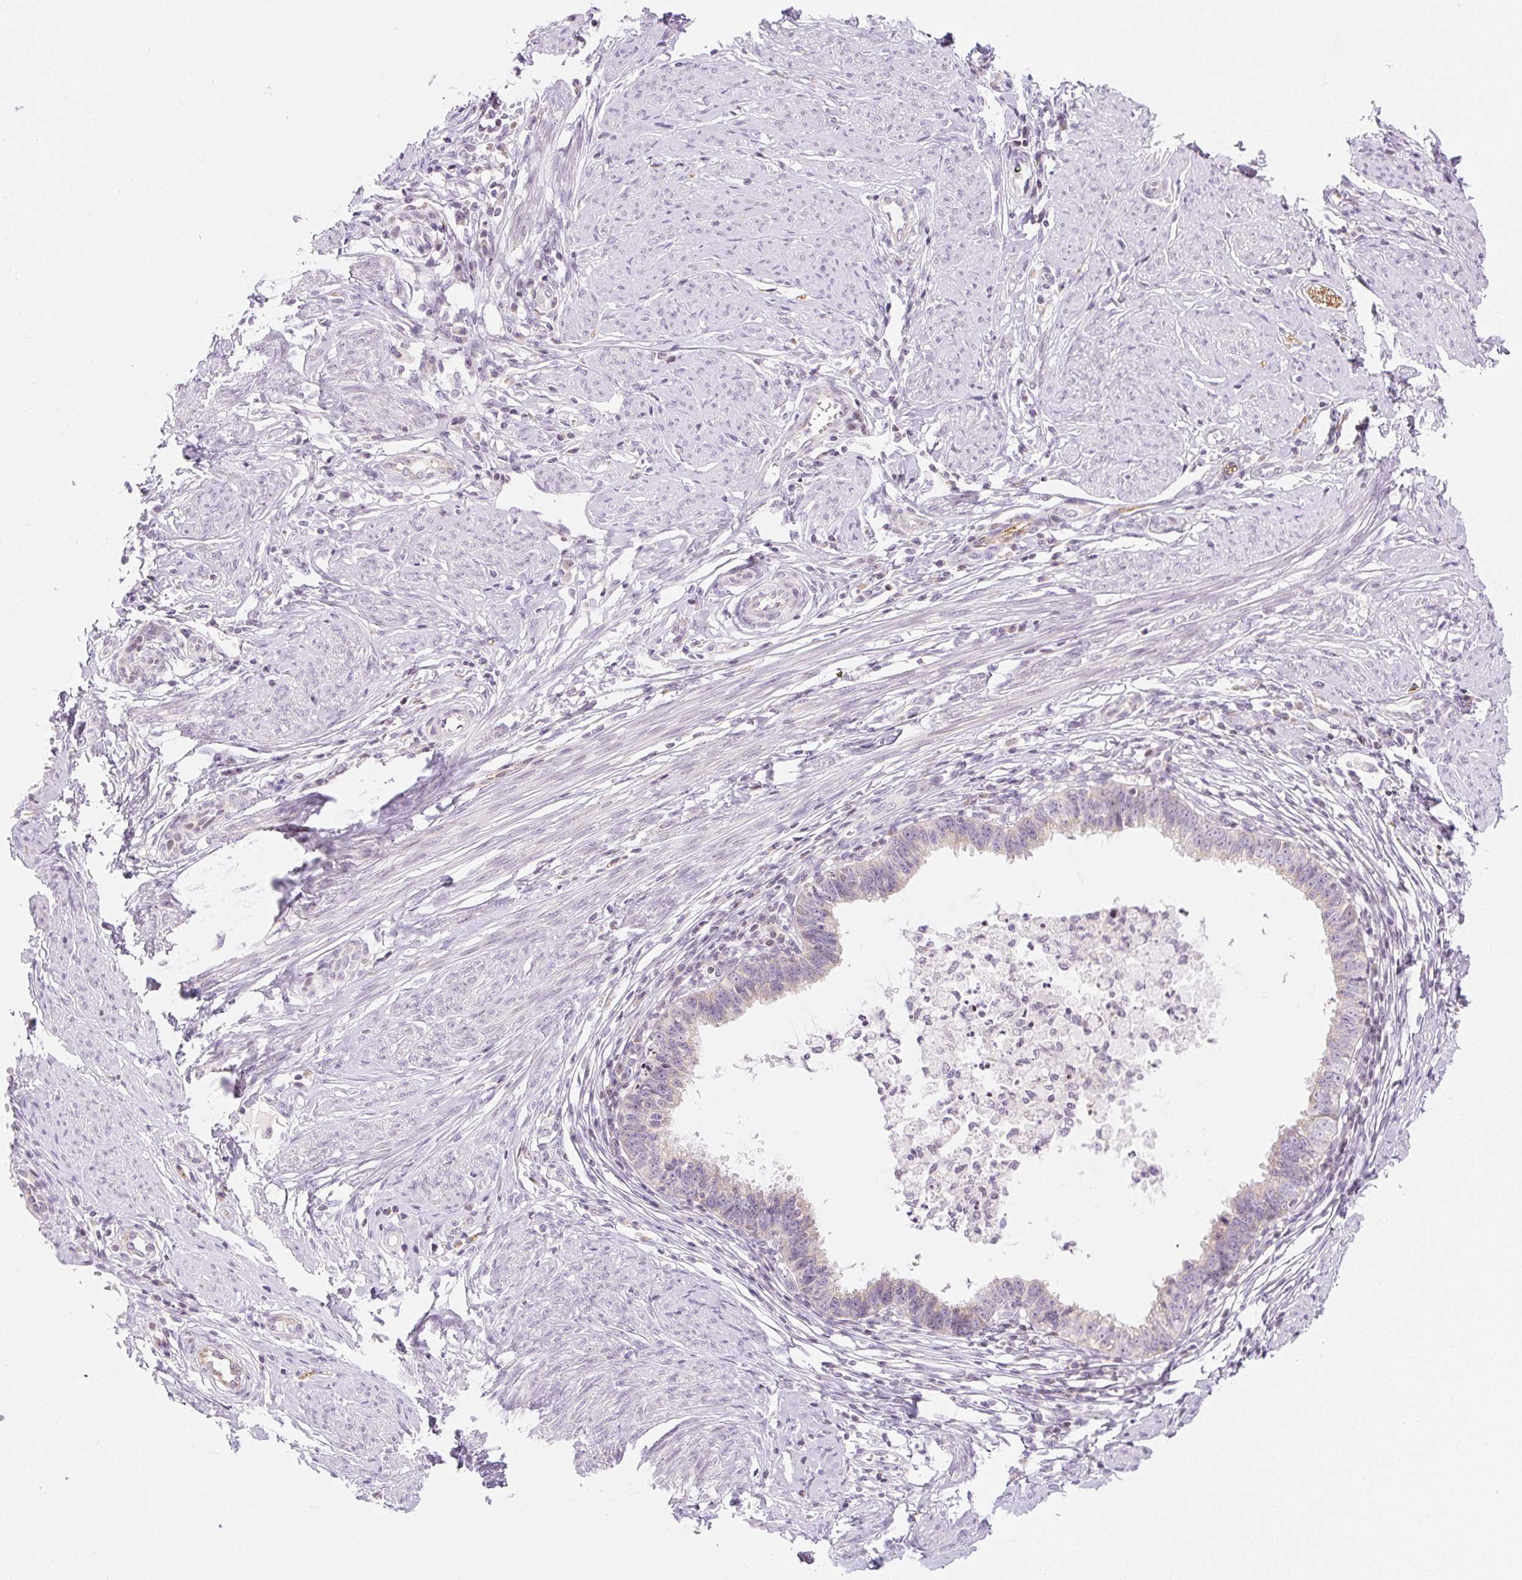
{"staining": {"intensity": "weak", "quantity": "<25%", "location": "cytoplasmic/membranous"}, "tissue": "cervical cancer", "cell_type": "Tumor cells", "image_type": "cancer", "snomed": [{"axis": "morphology", "description": "Adenocarcinoma, NOS"}, {"axis": "topography", "description": "Cervix"}], "caption": "This is a histopathology image of immunohistochemistry staining of adenocarcinoma (cervical), which shows no expression in tumor cells. (DAB immunohistochemistry (IHC) with hematoxylin counter stain).", "gene": "CASKIN1", "patient": {"sex": "female", "age": 36}}